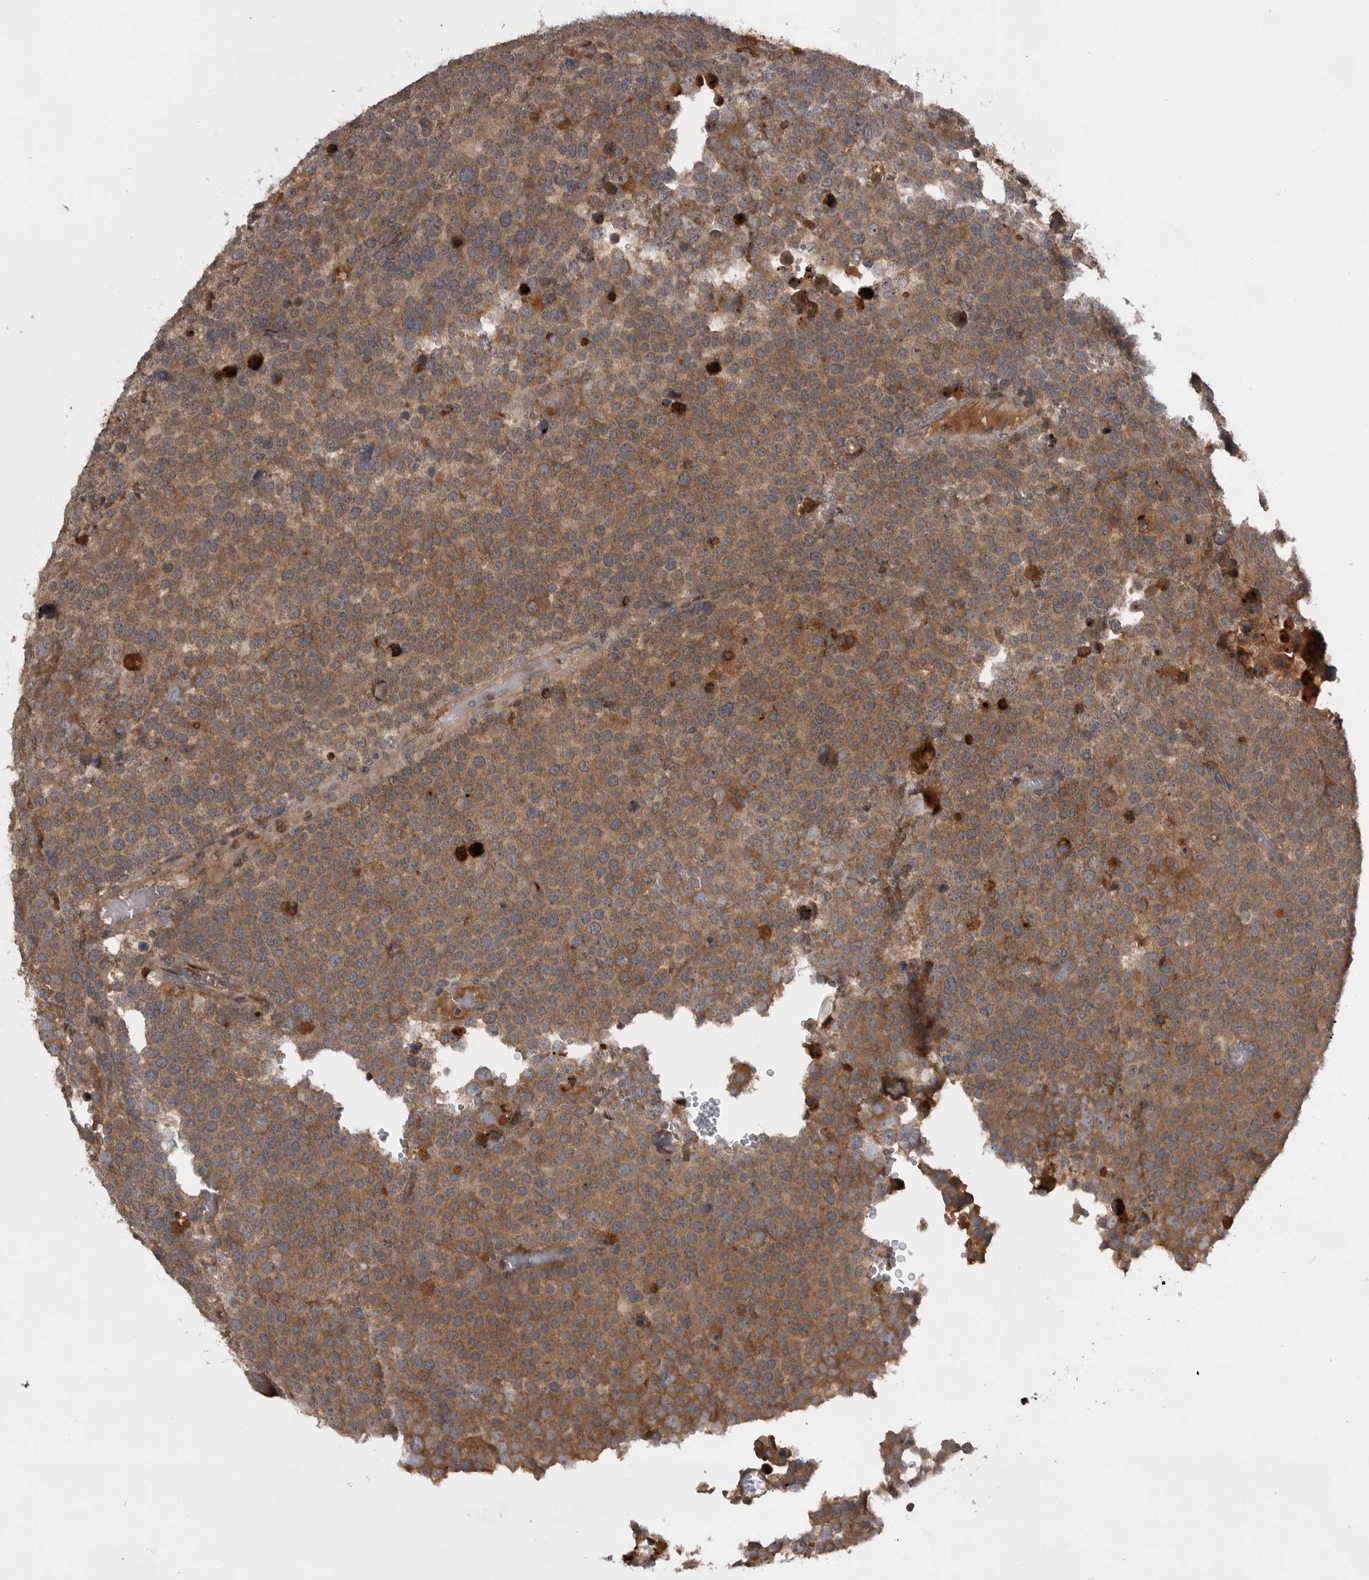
{"staining": {"intensity": "moderate", "quantity": ">75%", "location": "cytoplasmic/membranous"}, "tissue": "testis cancer", "cell_type": "Tumor cells", "image_type": "cancer", "snomed": [{"axis": "morphology", "description": "Seminoma, NOS"}, {"axis": "topography", "description": "Testis"}], "caption": "Testis seminoma stained for a protein displays moderate cytoplasmic/membranous positivity in tumor cells.", "gene": "RAB3GAP2", "patient": {"sex": "male", "age": 71}}